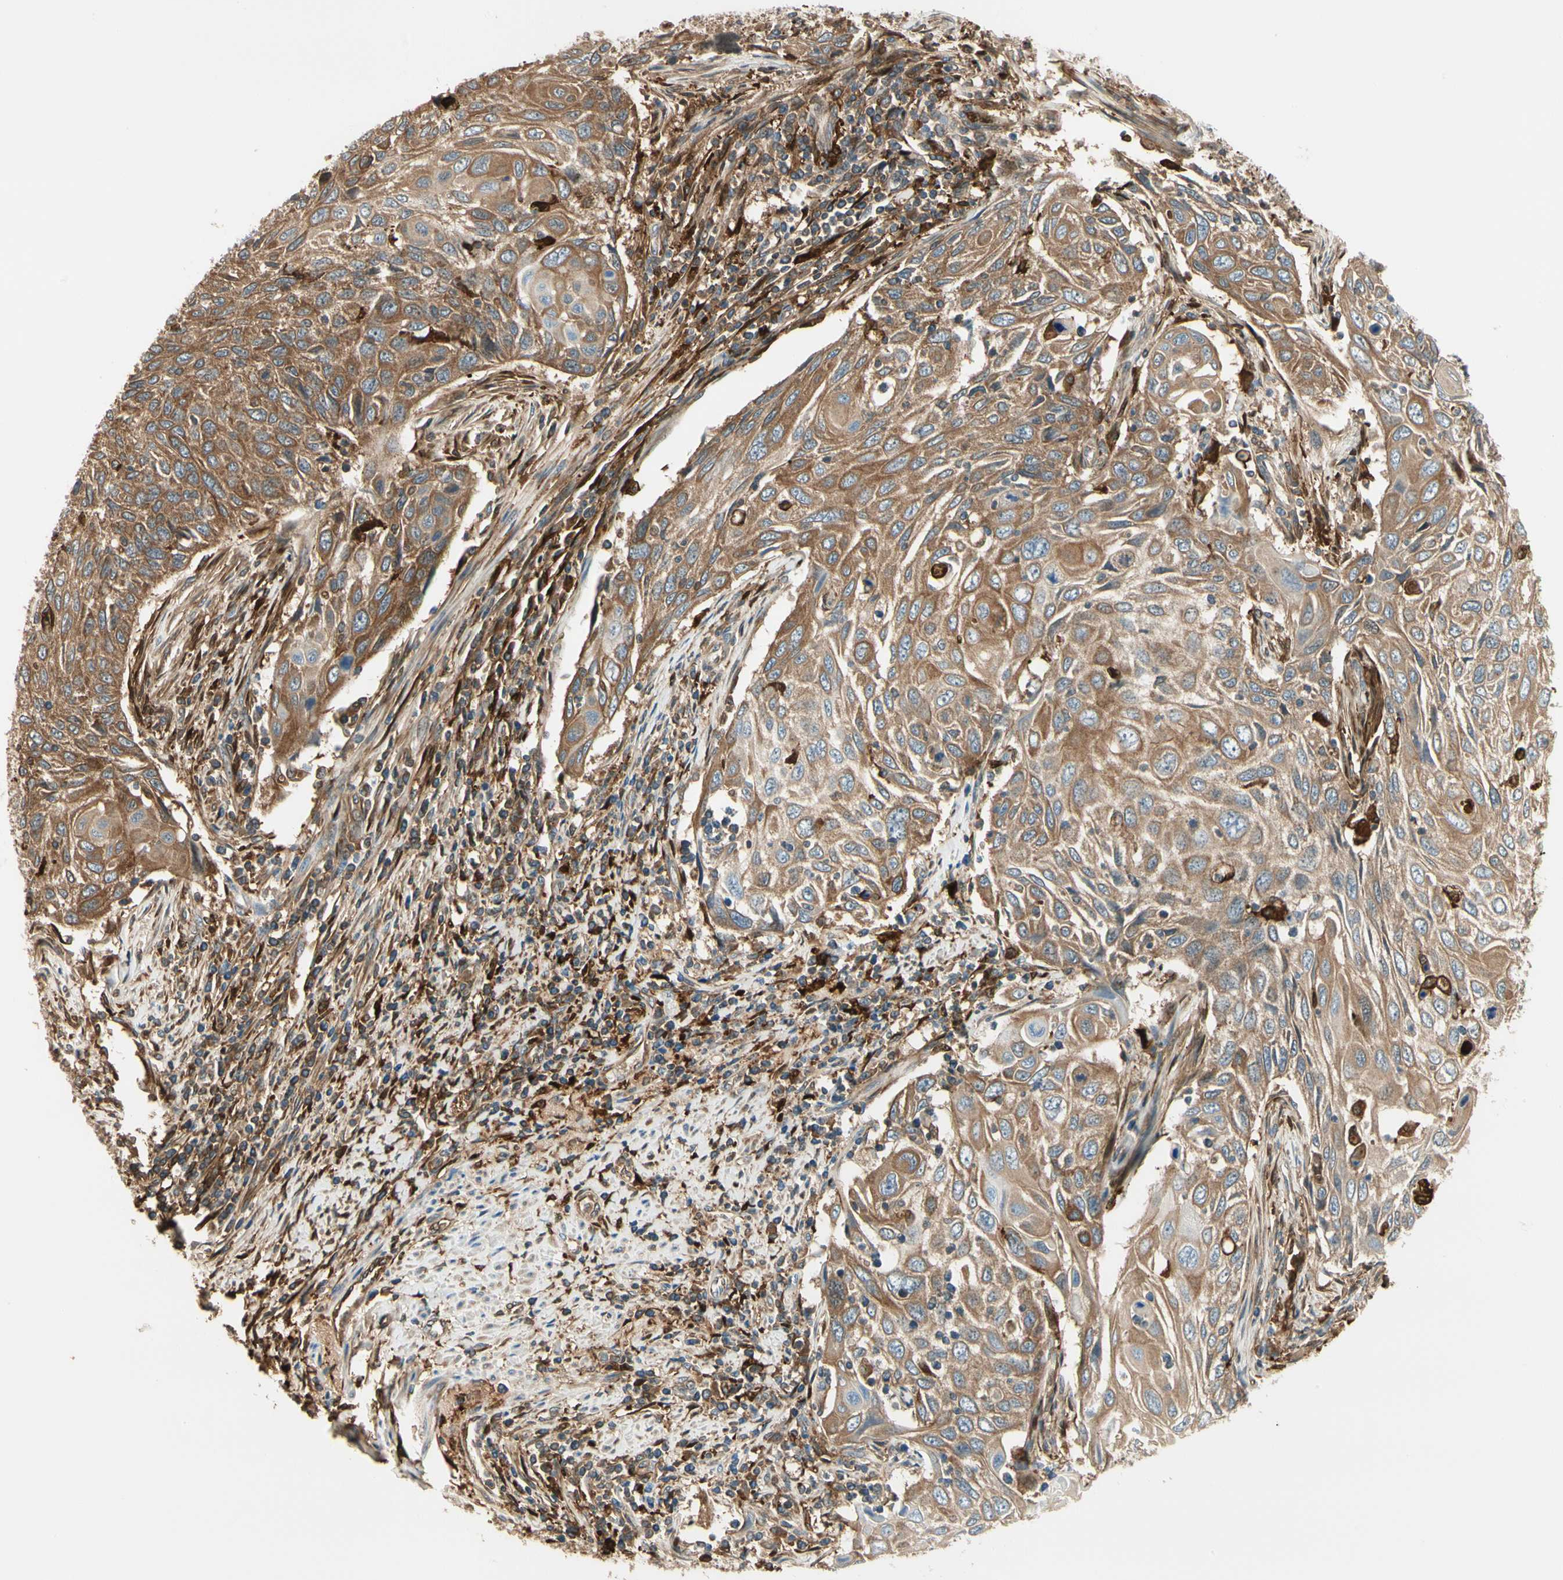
{"staining": {"intensity": "strong", "quantity": ">75%", "location": "cytoplasmic/membranous"}, "tissue": "cervical cancer", "cell_type": "Tumor cells", "image_type": "cancer", "snomed": [{"axis": "morphology", "description": "Squamous cell carcinoma, NOS"}, {"axis": "topography", "description": "Cervix"}], "caption": "There is high levels of strong cytoplasmic/membranous staining in tumor cells of cervical cancer (squamous cell carcinoma), as demonstrated by immunohistochemical staining (brown color).", "gene": "FTH1", "patient": {"sex": "female", "age": 70}}